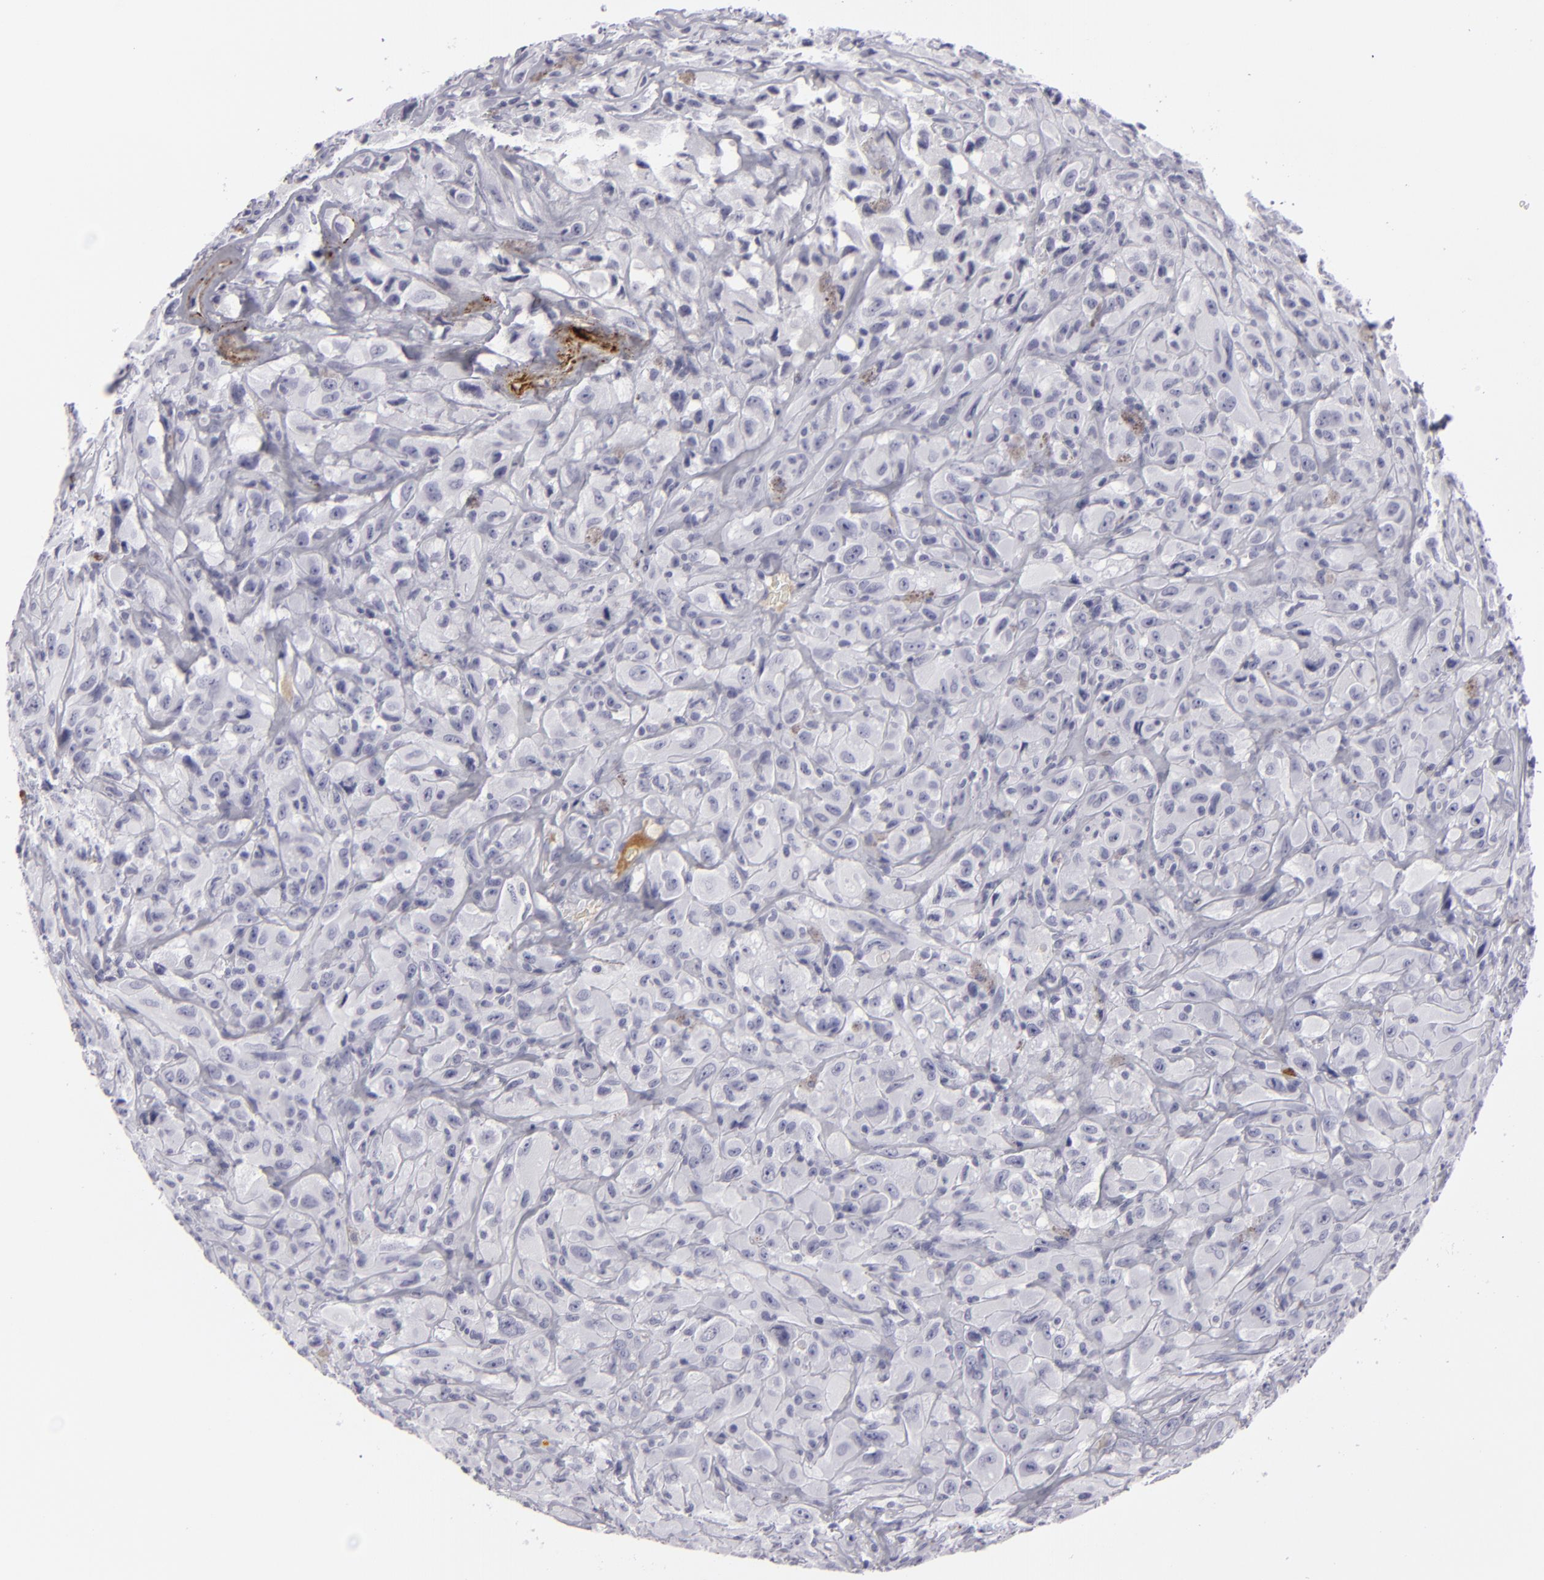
{"staining": {"intensity": "negative", "quantity": "none", "location": "none"}, "tissue": "glioma", "cell_type": "Tumor cells", "image_type": "cancer", "snomed": [{"axis": "morphology", "description": "Glioma, malignant, High grade"}, {"axis": "topography", "description": "Brain"}], "caption": "A high-resolution photomicrograph shows immunohistochemistry (IHC) staining of glioma, which shows no significant staining in tumor cells.", "gene": "C9", "patient": {"sex": "male", "age": 48}}